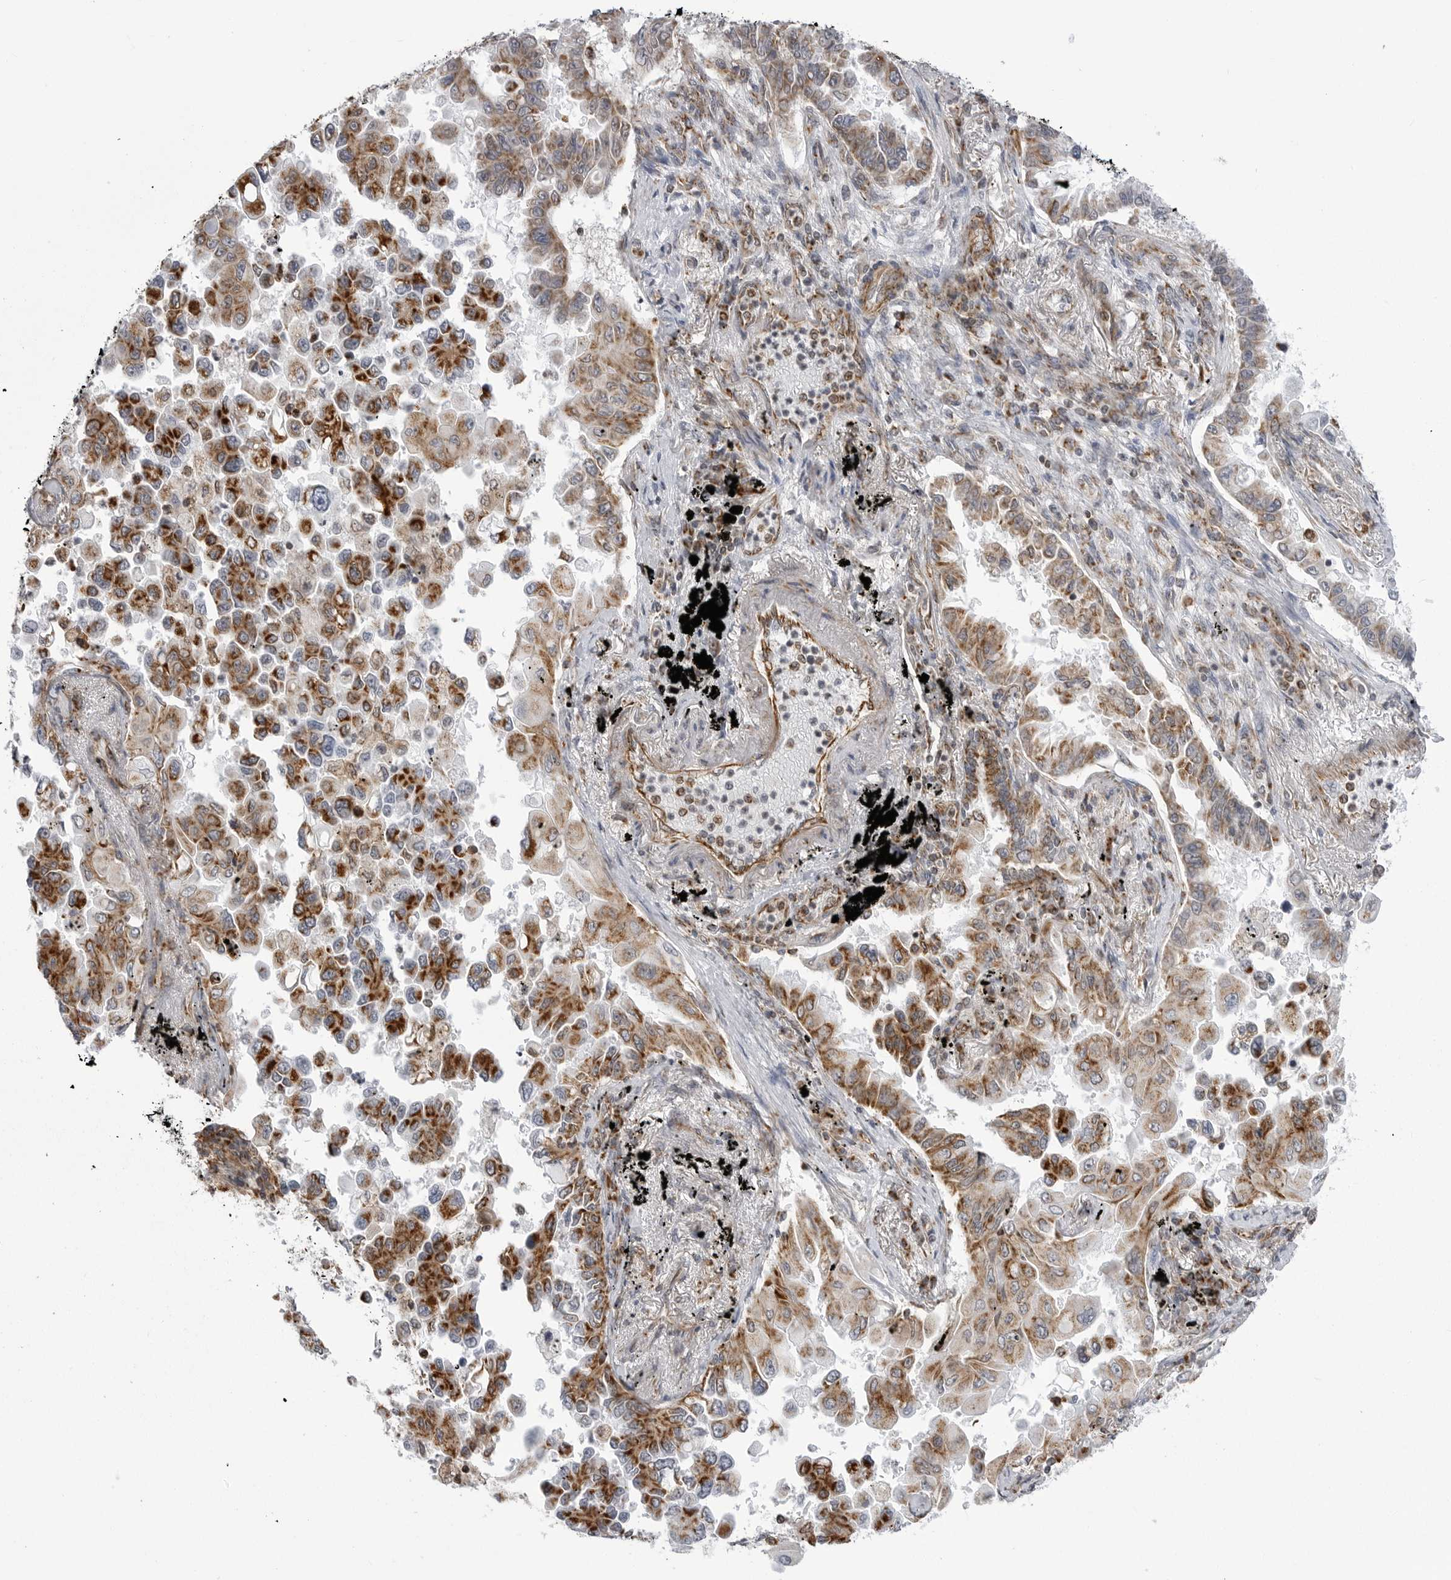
{"staining": {"intensity": "moderate", "quantity": ">75%", "location": "cytoplasmic/membranous"}, "tissue": "lung cancer", "cell_type": "Tumor cells", "image_type": "cancer", "snomed": [{"axis": "morphology", "description": "Adenocarcinoma, NOS"}, {"axis": "topography", "description": "Lung"}], "caption": "The photomicrograph exhibits a brown stain indicating the presence of a protein in the cytoplasmic/membranous of tumor cells in lung cancer (adenocarcinoma). The staining is performed using DAB brown chromogen to label protein expression. The nuclei are counter-stained blue using hematoxylin.", "gene": "FH", "patient": {"sex": "female", "age": 67}}